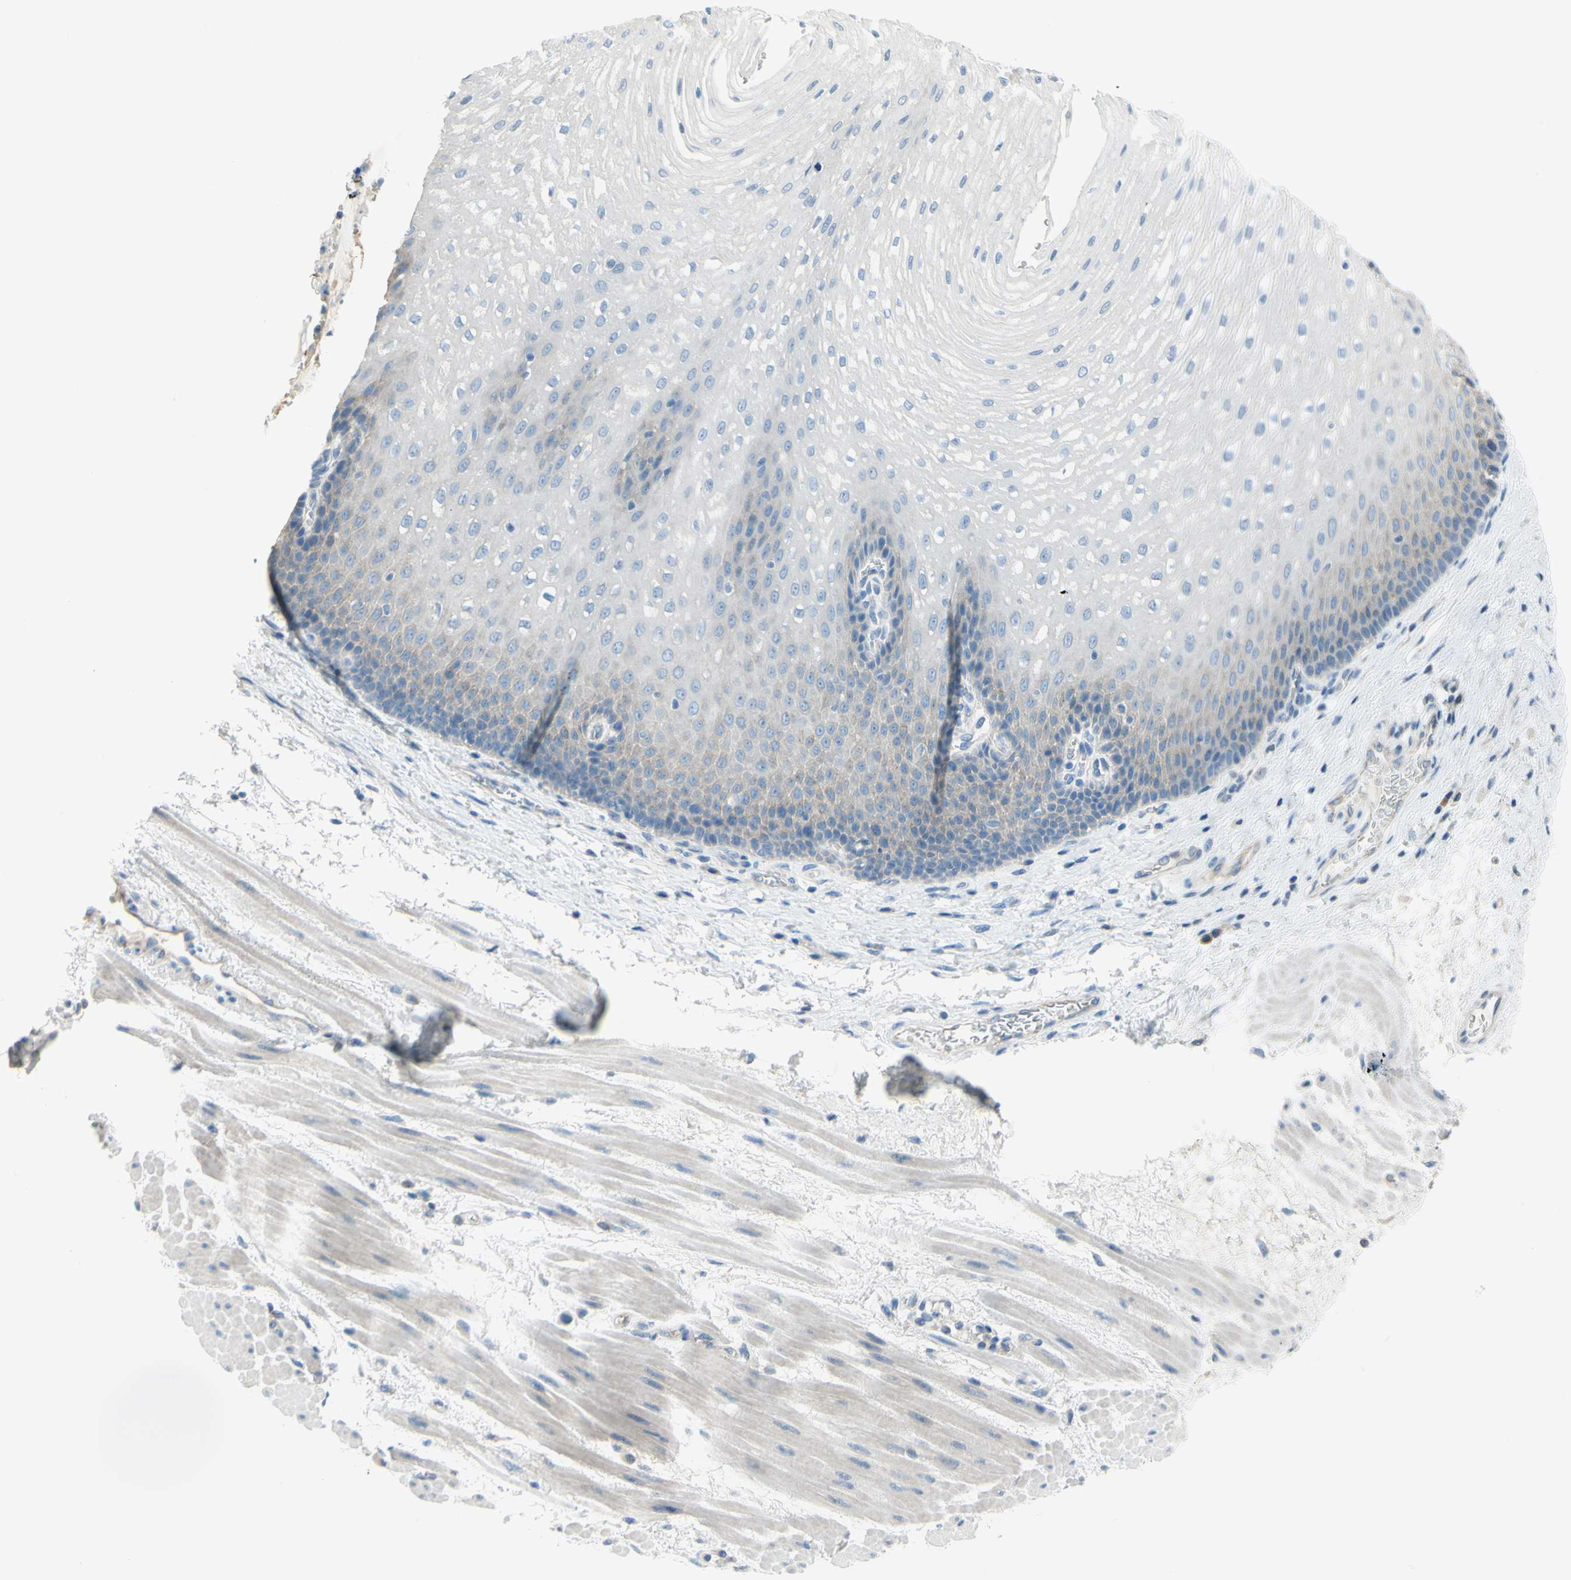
{"staining": {"intensity": "weak", "quantity": "<25%", "location": "cytoplasmic/membranous"}, "tissue": "esophagus", "cell_type": "Squamous epithelial cells", "image_type": "normal", "snomed": [{"axis": "morphology", "description": "Normal tissue, NOS"}, {"axis": "topography", "description": "Esophagus"}], "caption": "The histopathology image exhibits no significant expression in squamous epithelial cells of esophagus.", "gene": "FRMD4B", "patient": {"sex": "male", "age": 48}}